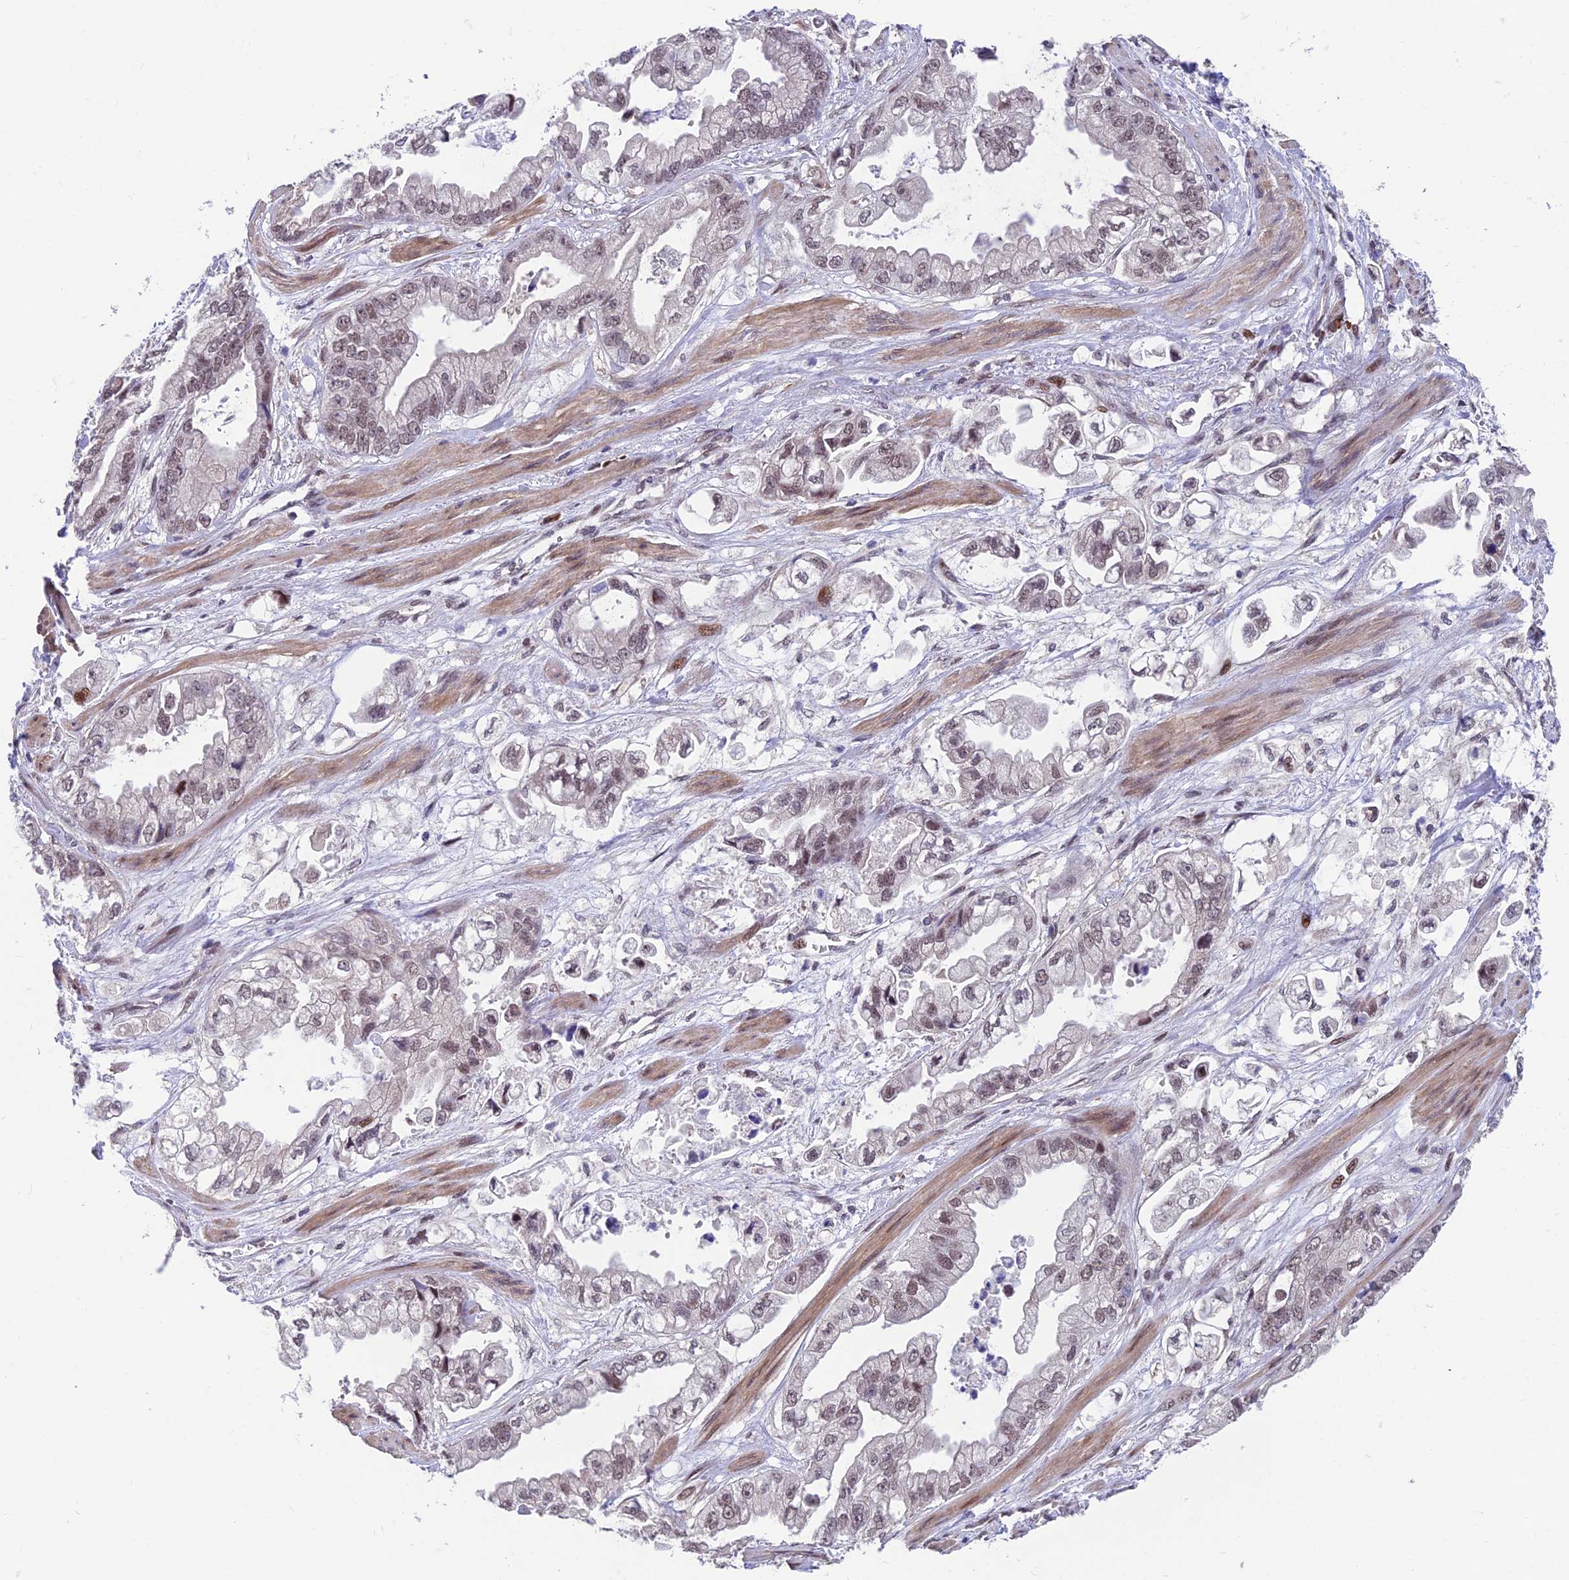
{"staining": {"intensity": "weak", "quantity": "25%-75%", "location": "nuclear"}, "tissue": "stomach cancer", "cell_type": "Tumor cells", "image_type": "cancer", "snomed": [{"axis": "morphology", "description": "Adenocarcinoma, NOS"}, {"axis": "topography", "description": "Stomach"}], "caption": "Tumor cells demonstrate low levels of weak nuclear staining in approximately 25%-75% of cells in human stomach cancer (adenocarcinoma). (DAB (3,3'-diaminobenzidine) = brown stain, brightfield microscopy at high magnification).", "gene": "KIAA1191", "patient": {"sex": "male", "age": 62}}